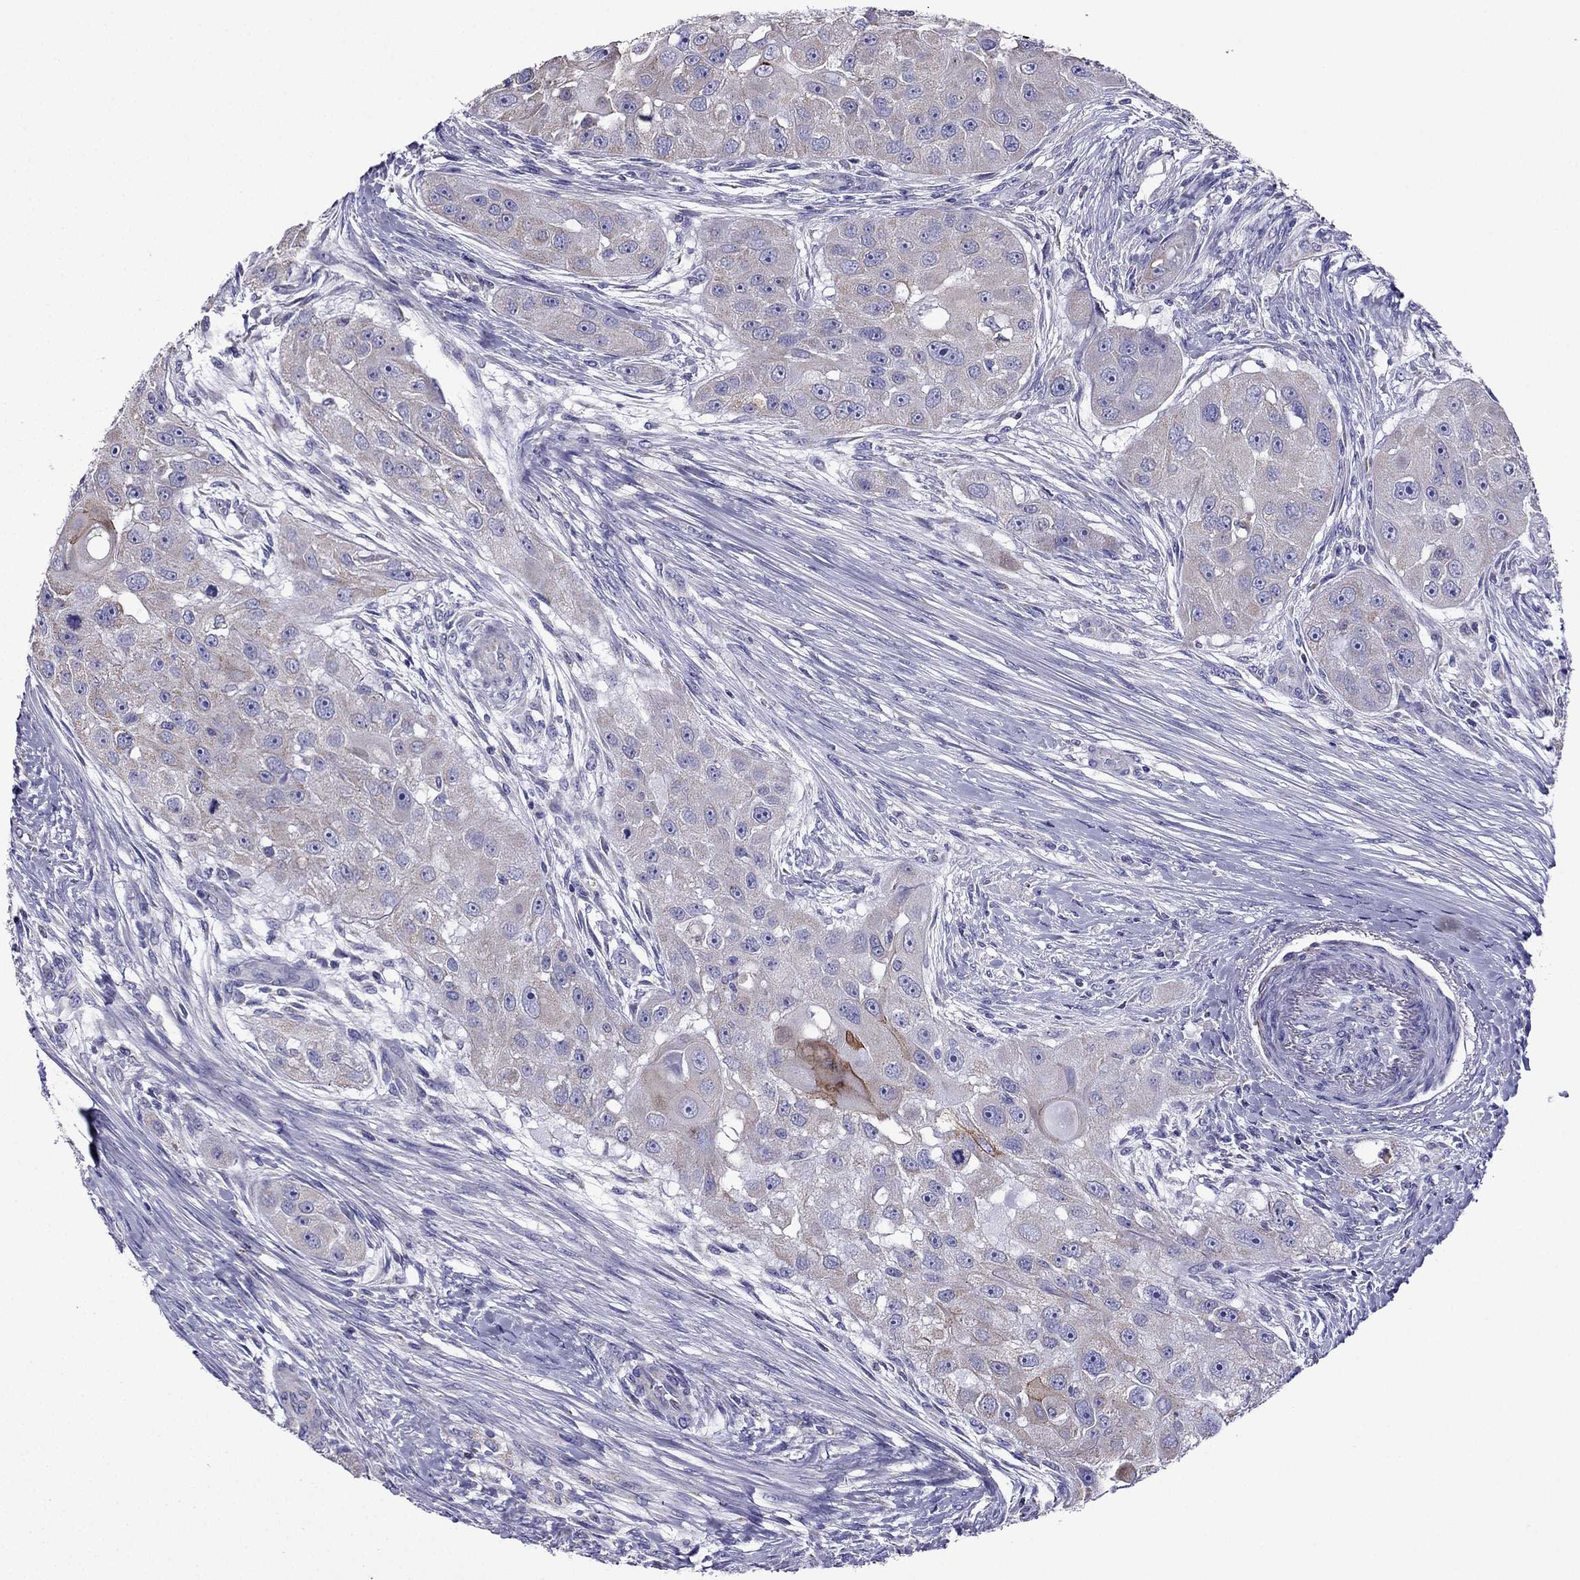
{"staining": {"intensity": "moderate", "quantity": "<25%", "location": "cytoplasmic/membranous"}, "tissue": "head and neck cancer", "cell_type": "Tumor cells", "image_type": "cancer", "snomed": [{"axis": "morphology", "description": "Normal tissue, NOS"}, {"axis": "morphology", "description": "Squamous cell carcinoma, NOS"}, {"axis": "topography", "description": "Skeletal muscle"}, {"axis": "topography", "description": "Head-Neck"}], "caption": "Immunohistochemistry (DAB (3,3'-diaminobenzidine)) staining of human head and neck squamous cell carcinoma shows moderate cytoplasmic/membranous protein staining in about <25% of tumor cells.", "gene": "DSC1", "patient": {"sex": "male", "age": 51}}